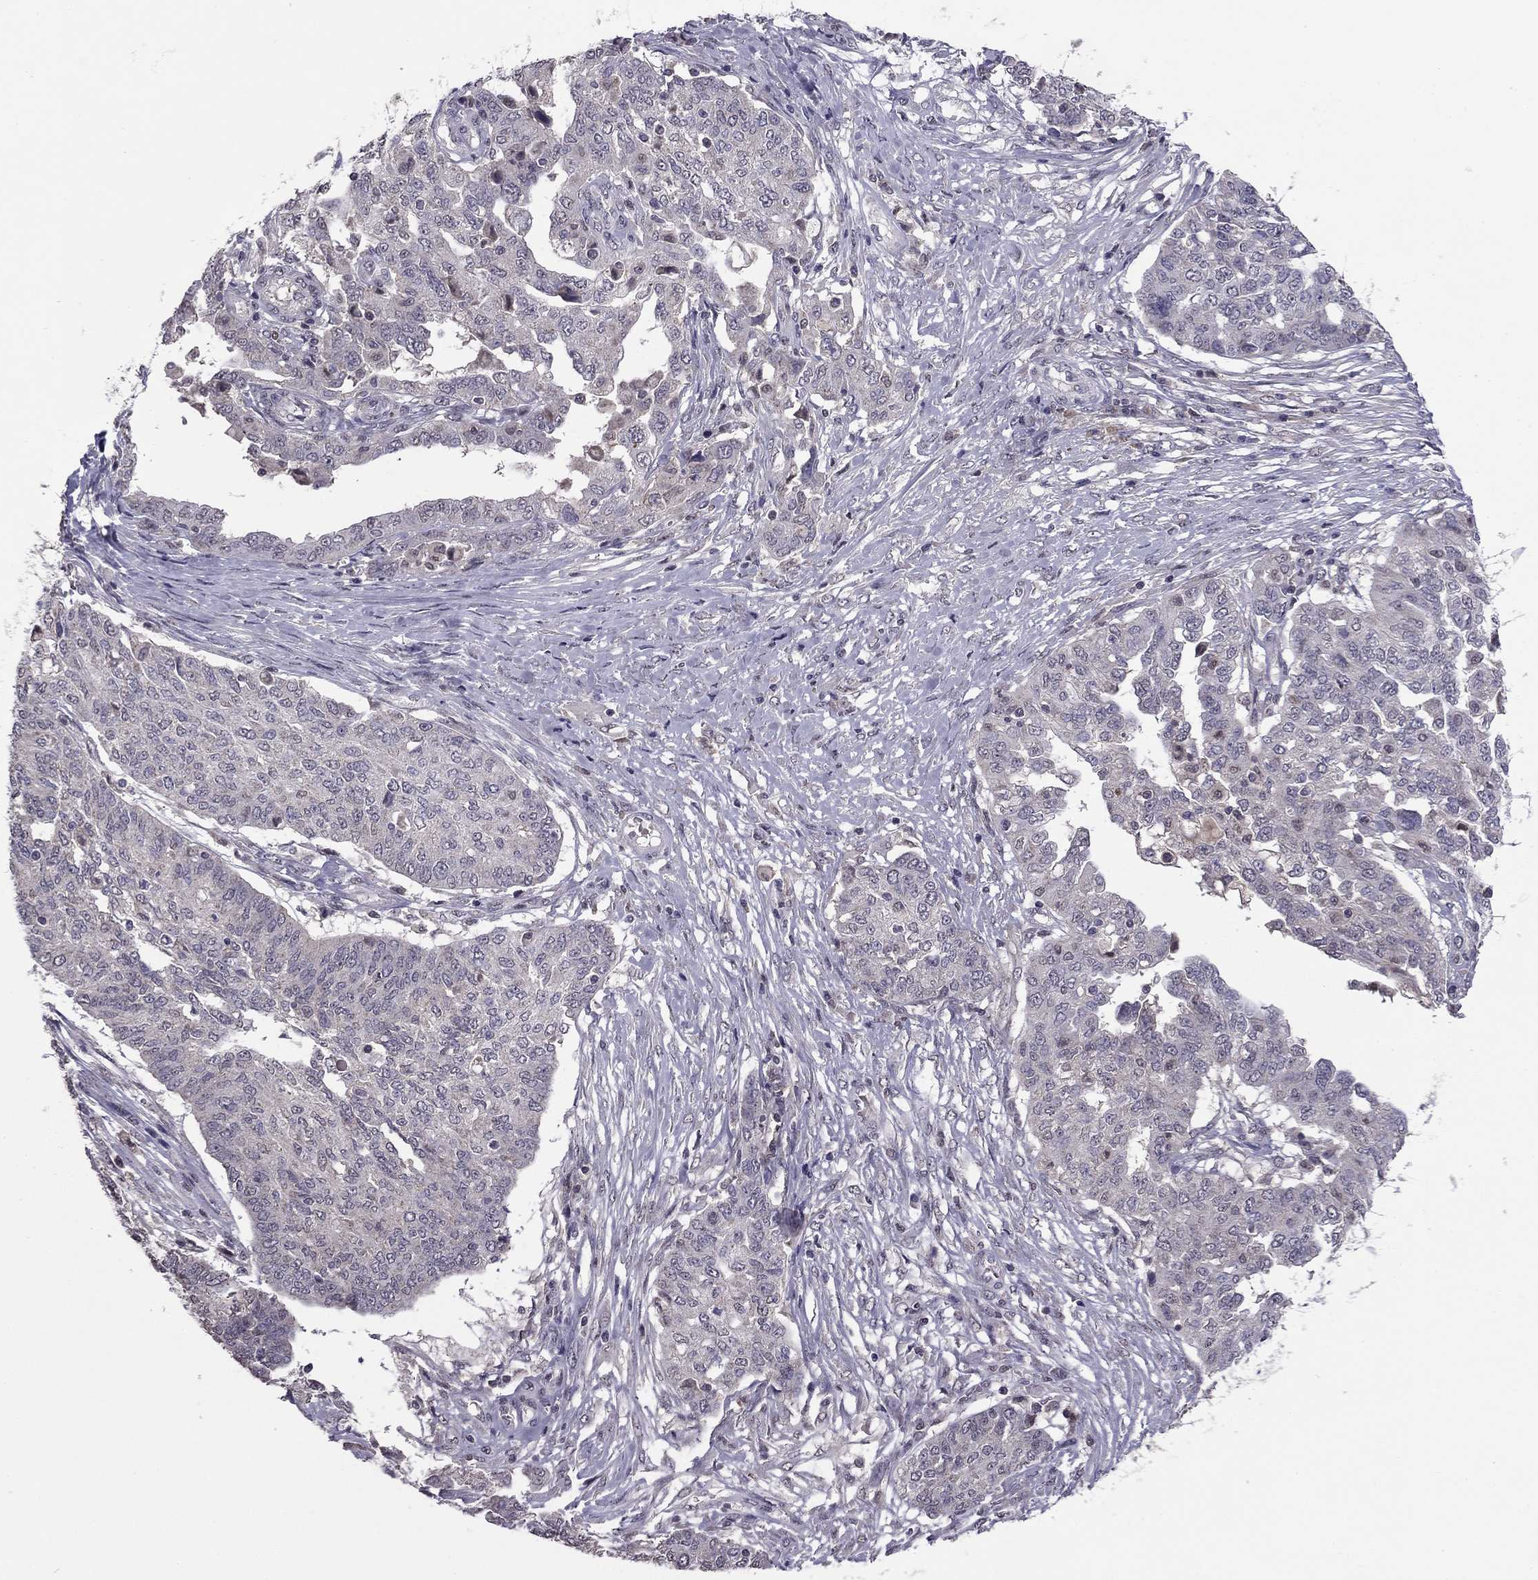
{"staining": {"intensity": "negative", "quantity": "none", "location": "none"}, "tissue": "ovarian cancer", "cell_type": "Tumor cells", "image_type": "cancer", "snomed": [{"axis": "morphology", "description": "Cystadenocarcinoma, serous, NOS"}, {"axis": "topography", "description": "Ovary"}], "caption": "This is an immunohistochemistry micrograph of human ovarian cancer. There is no expression in tumor cells.", "gene": "HCN1", "patient": {"sex": "female", "age": 67}}